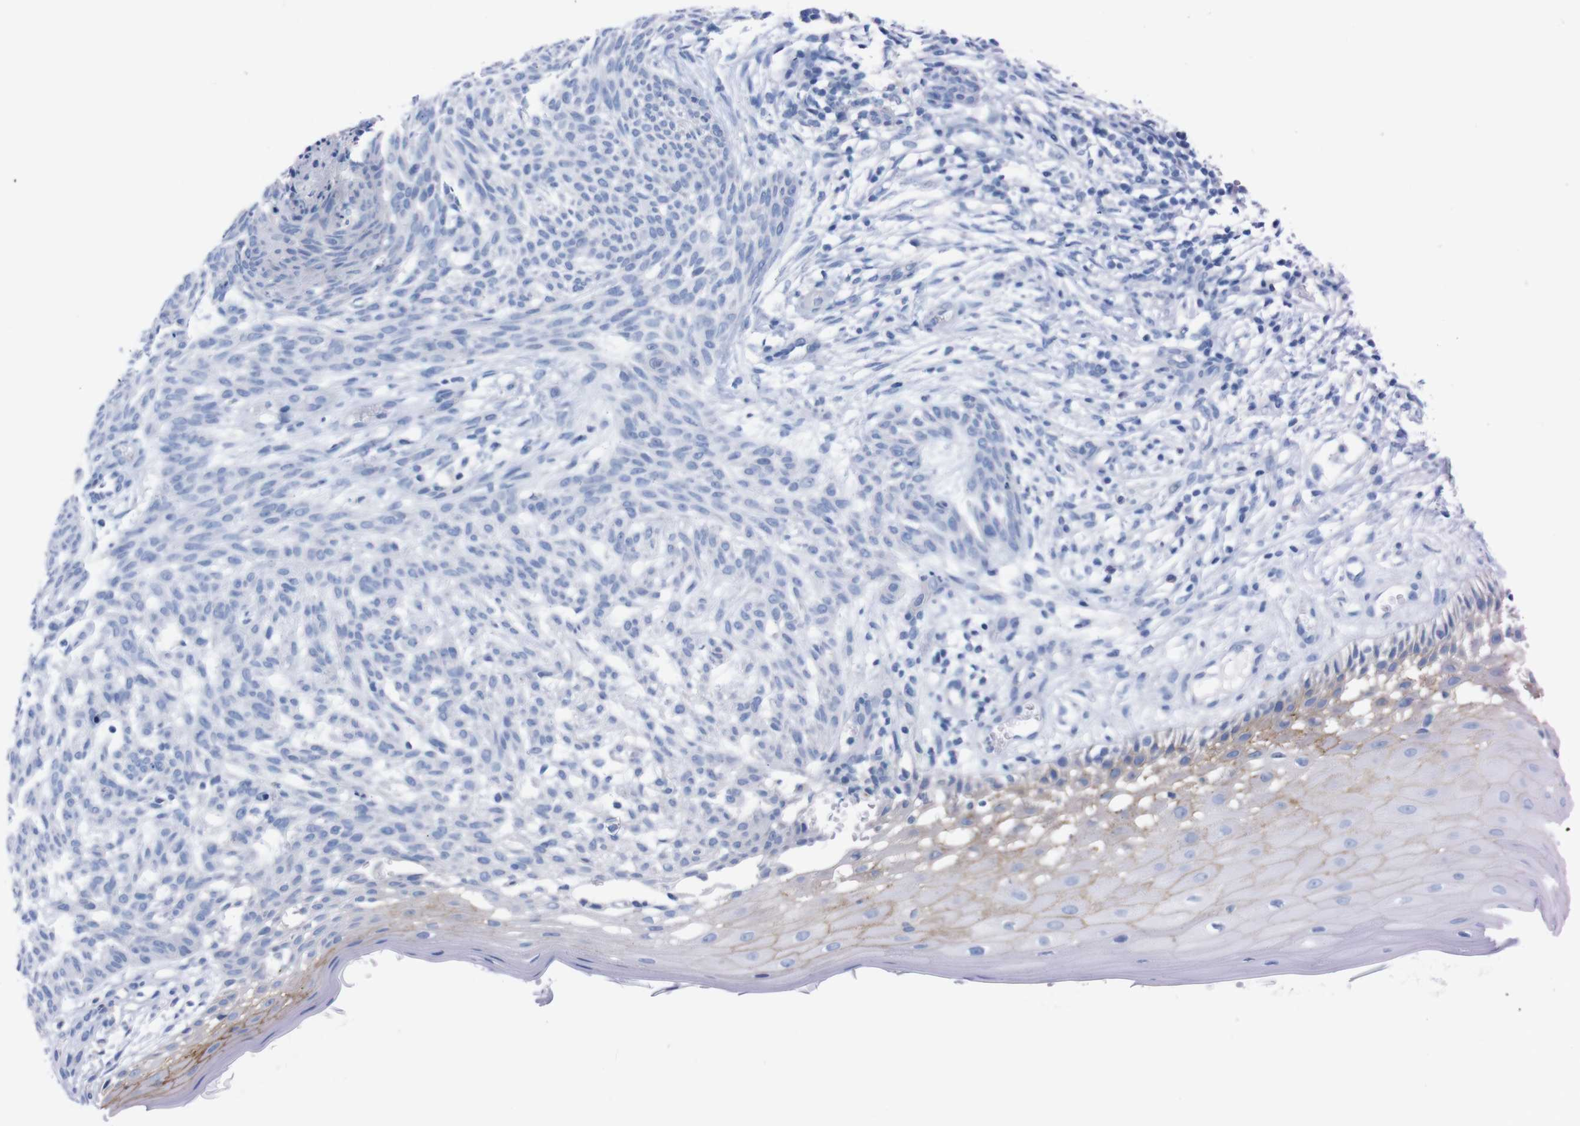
{"staining": {"intensity": "negative", "quantity": "none", "location": "none"}, "tissue": "skin cancer", "cell_type": "Tumor cells", "image_type": "cancer", "snomed": [{"axis": "morphology", "description": "Basal cell carcinoma"}, {"axis": "topography", "description": "Skin"}], "caption": "A high-resolution image shows immunohistochemistry (IHC) staining of skin basal cell carcinoma, which reveals no significant positivity in tumor cells.", "gene": "TMEM243", "patient": {"sex": "female", "age": 59}}